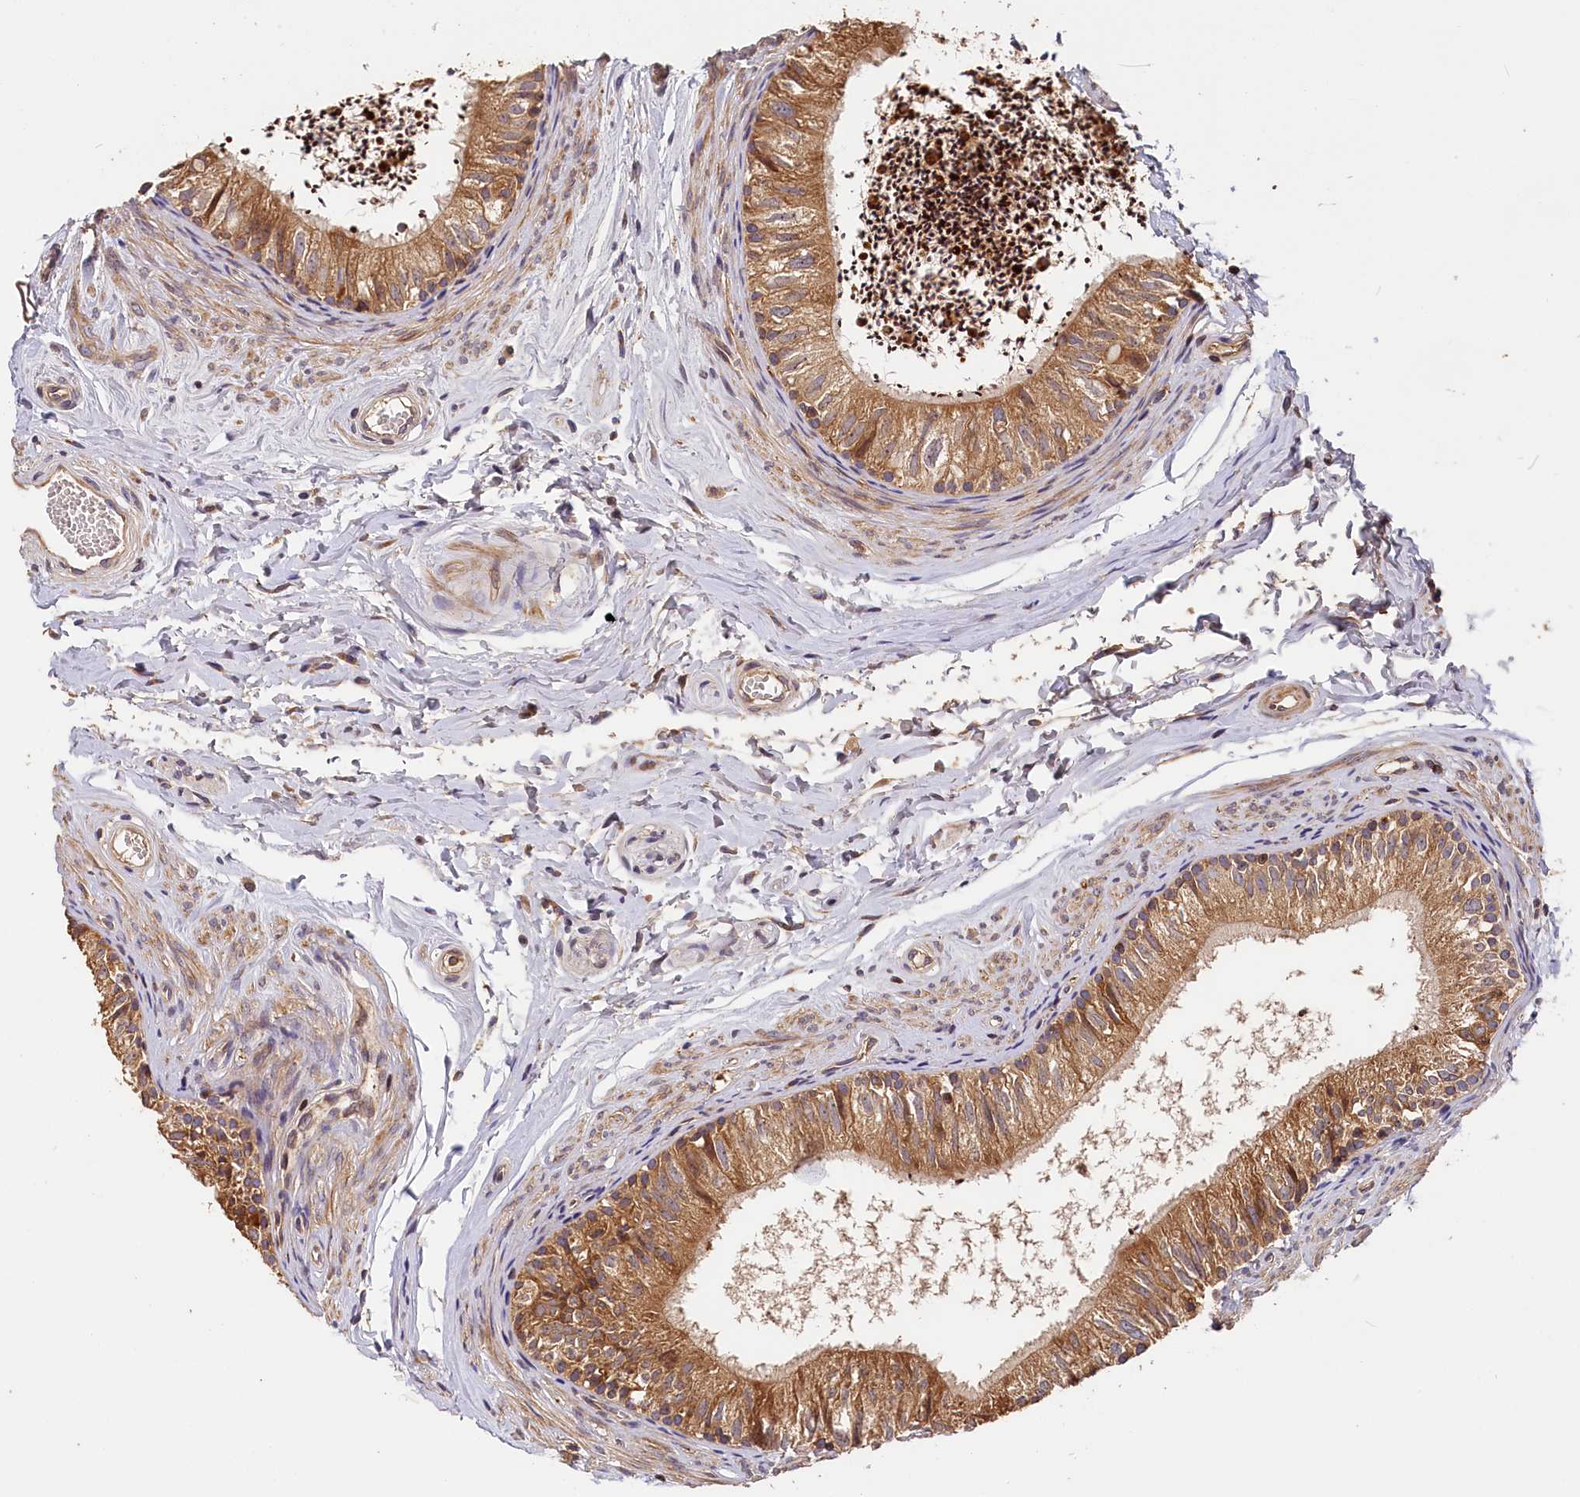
{"staining": {"intensity": "moderate", "quantity": ">75%", "location": "cytoplasmic/membranous"}, "tissue": "epididymis", "cell_type": "Glandular cells", "image_type": "normal", "snomed": [{"axis": "morphology", "description": "Normal tissue, NOS"}, {"axis": "topography", "description": "Epididymis"}], "caption": "Immunohistochemical staining of unremarkable epididymis shows medium levels of moderate cytoplasmic/membranous staining in about >75% of glandular cells. The protein is shown in brown color, while the nuclei are stained blue.", "gene": "HMOX2", "patient": {"sex": "male", "age": 56}}